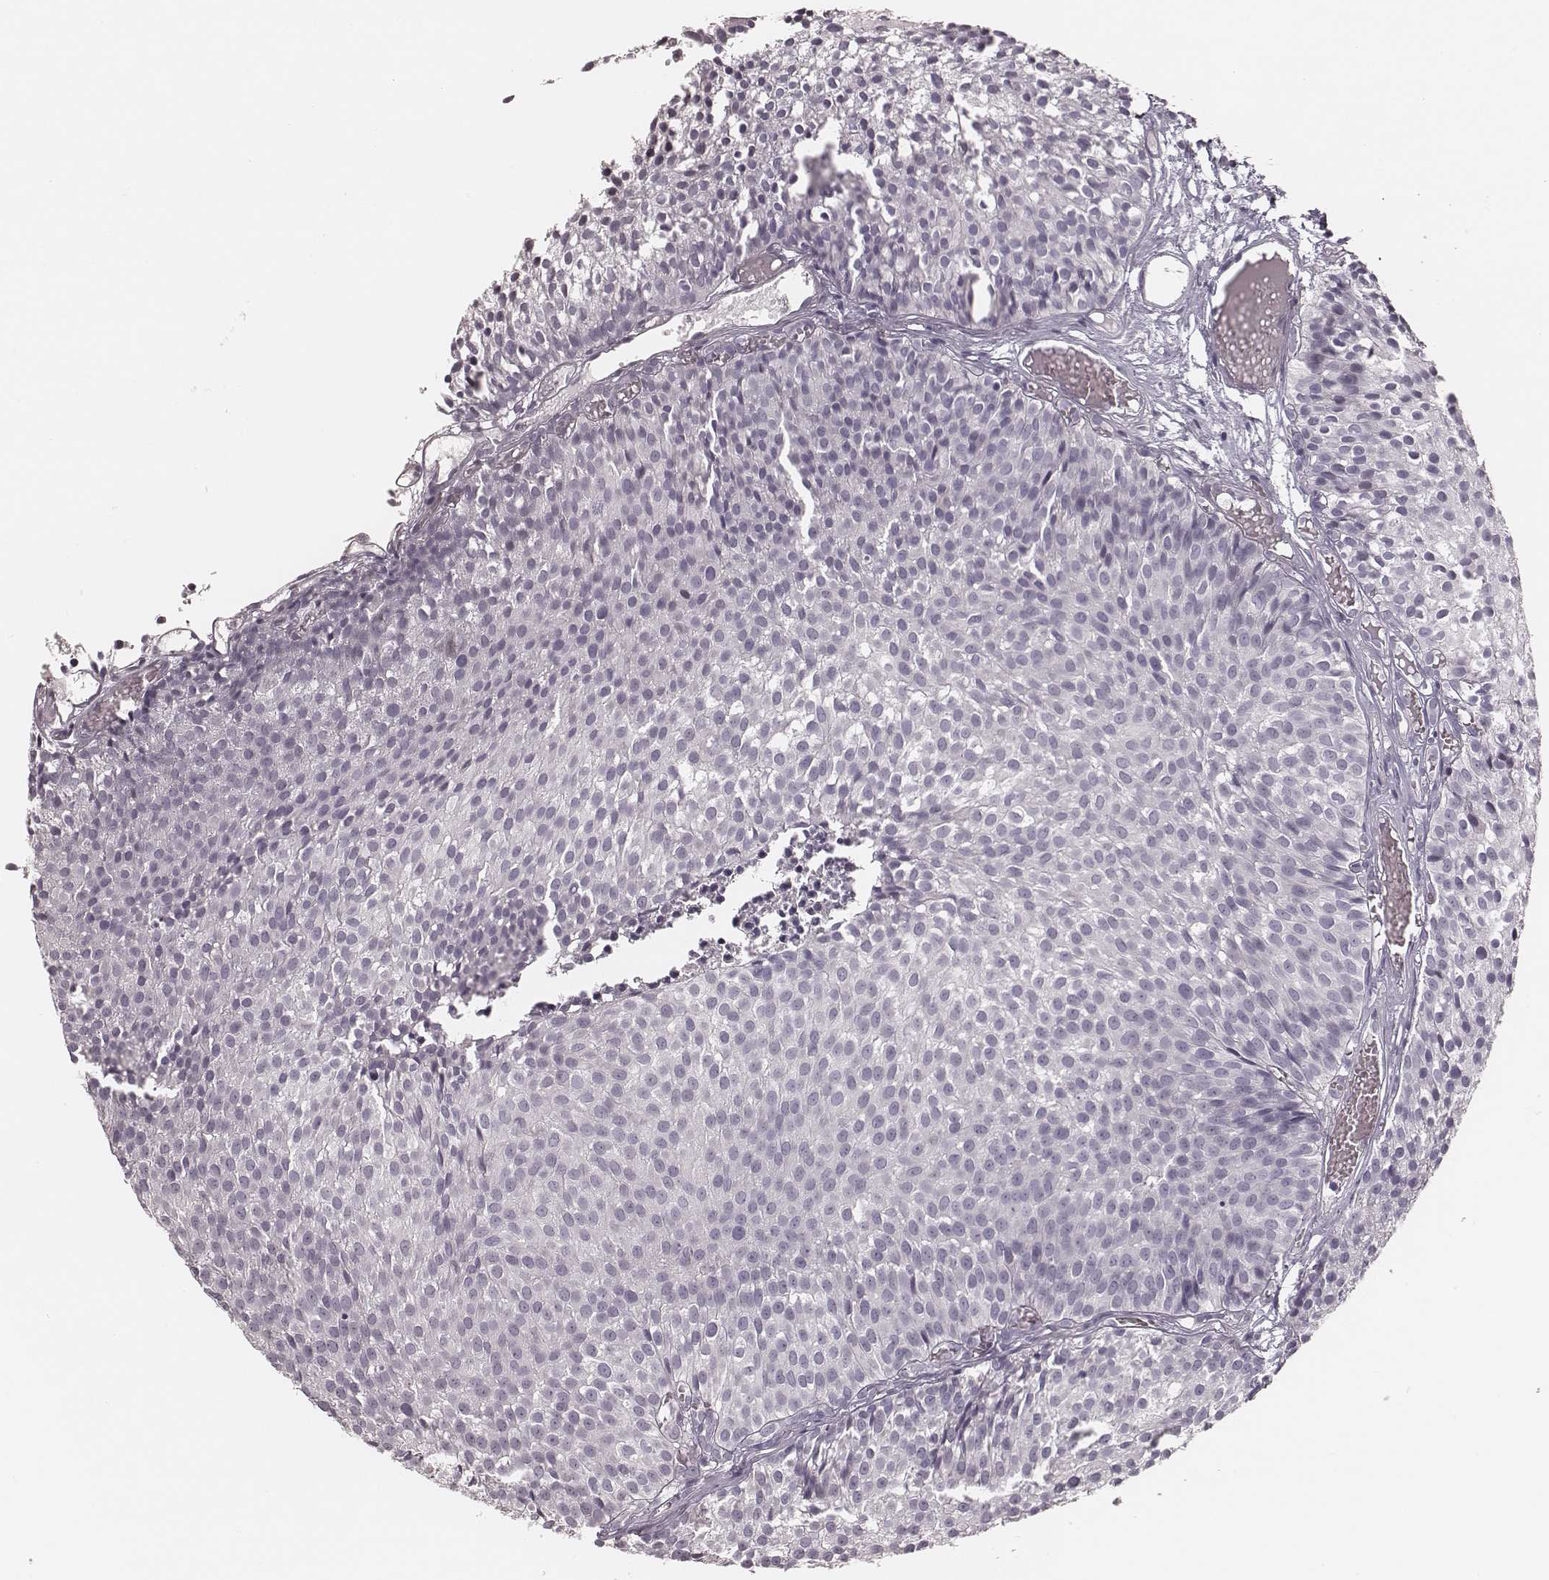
{"staining": {"intensity": "negative", "quantity": "none", "location": "none"}, "tissue": "urothelial cancer", "cell_type": "Tumor cells", "image_type": "cancer", "snomed": [{"axis": "morphology", "description": "Urothelial carcinoma, Low grade"}, {"axis": "topography", "description": "Urinary bladder"}], "caption": "Low-grade urothelial carcinoma was stained to show a protein in brown. There is no significant staining in tumor cells.", "gene": "S100Z", "patient": {"sex": "male", "age": 63}}